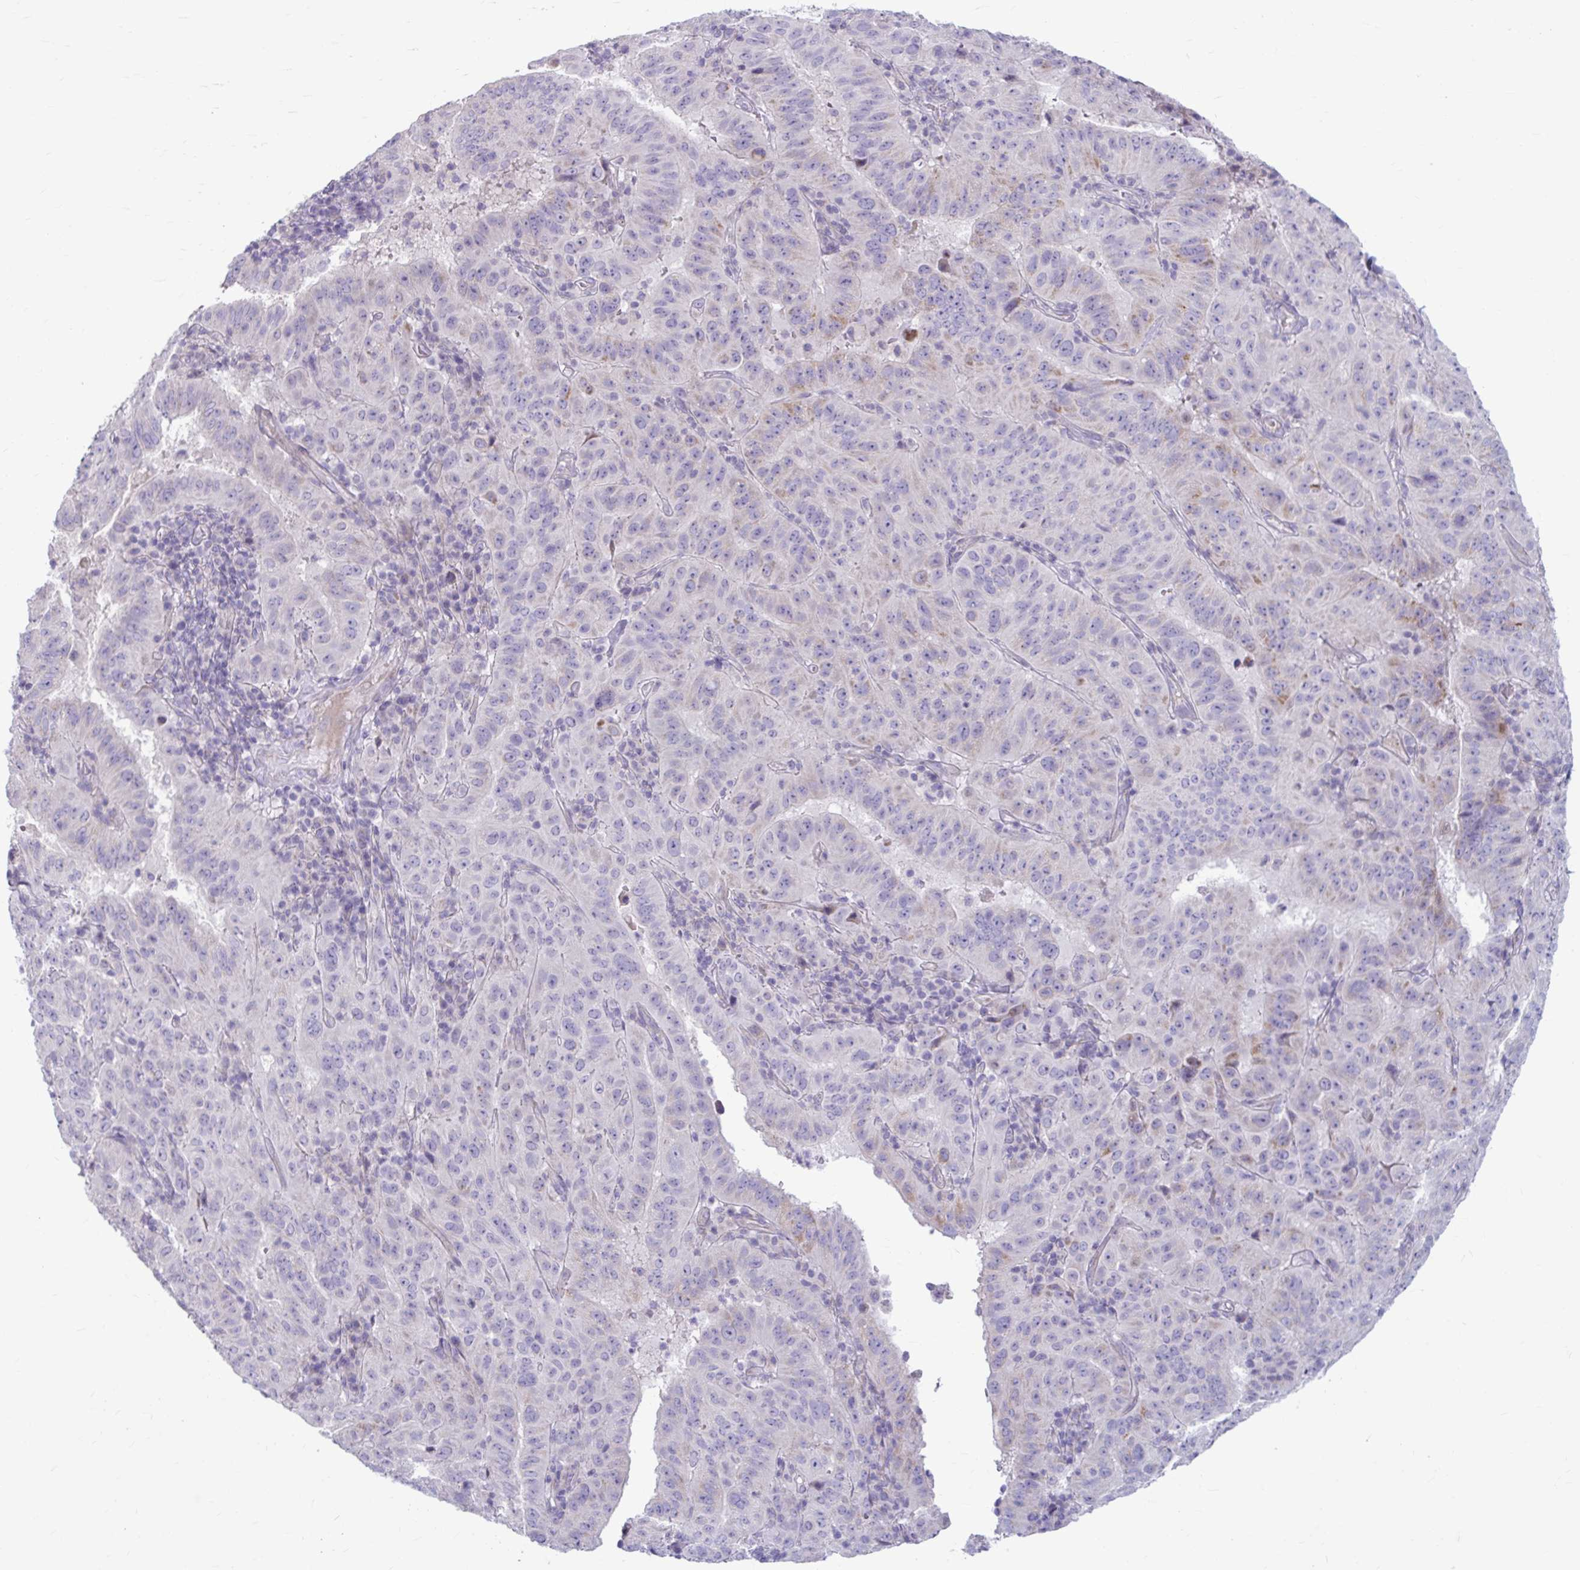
{"staining": {"intensity": "weak", "quantity": "<25%", "location": "cytoplasmic/membranous"}, "tissue": "pancreatic cancer", "cell_type": "Tumor cells", "image_type": "cancer", "snomed": [{"axis": "morphology", "description": "Adenocarcinoma, NOS"}, {"axis": "topography", "description": "Pancreas"}], "caption": "Protein analysis of pancreatic adenocarcinoma shows no significant positivity in tumor cells. (Immunohistochemistry (ihc), brightfield microscopy, high magnification).", "gene": "MSMO1", "patient": {"sex": "male", "age": 63}}